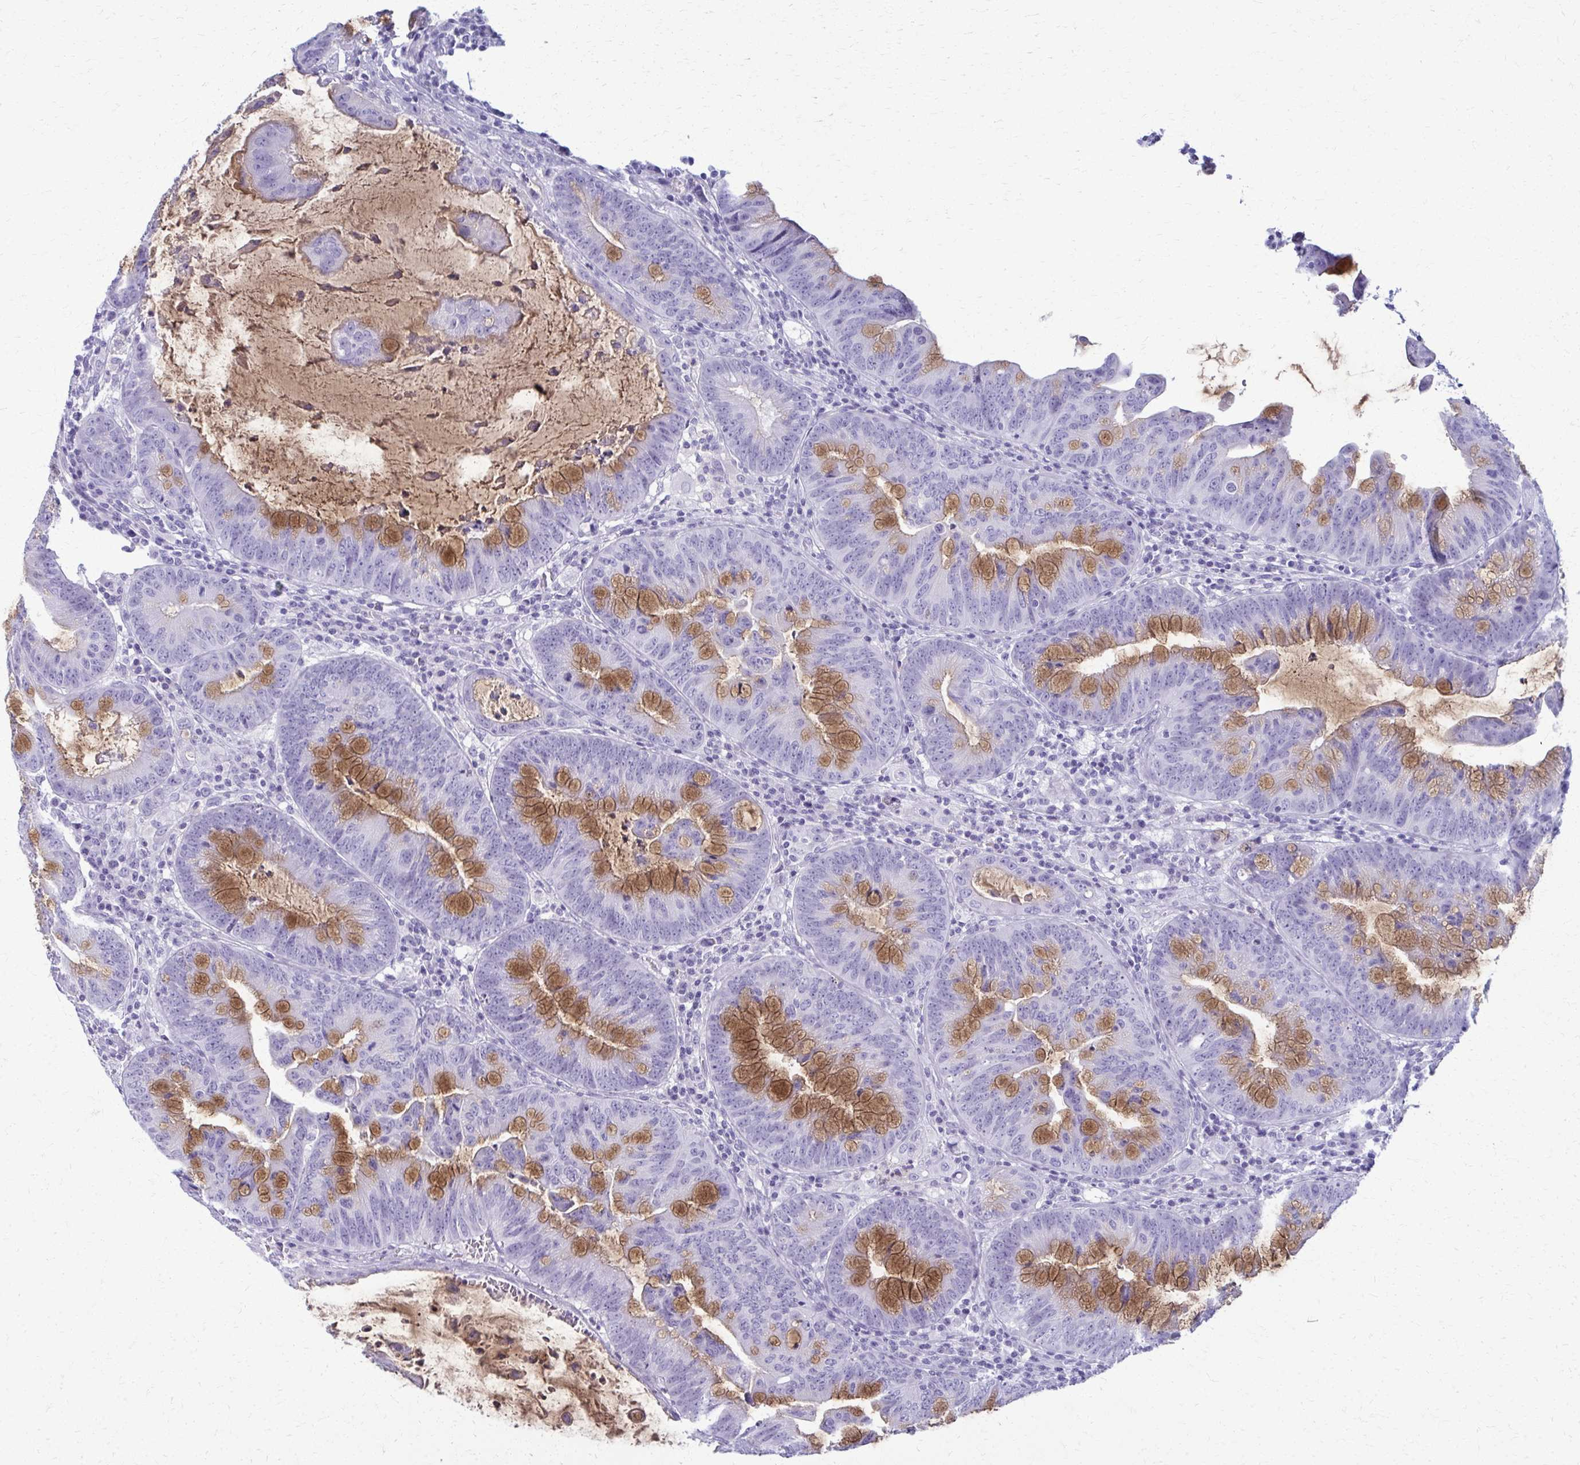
{"staining": {"intensity": "negative", "quantity": "none", "location": "none"}, "tissue": "colorectal cancer", "cell_type": "Tumor cells", "image_type": "cancer", "snomed": [{"axis": "morphology", "description": "Adenocarcinoma, NOS"}, {"axis": "topography", "description": "Colon"}], "caption": "Colorectal cancer (adenocarcinoma) was stained to show a protein in brown. There is no significant positivity in tumor cells.", "gene": "ACSM2B", "patient": {"sex": "male", "age": 62}}